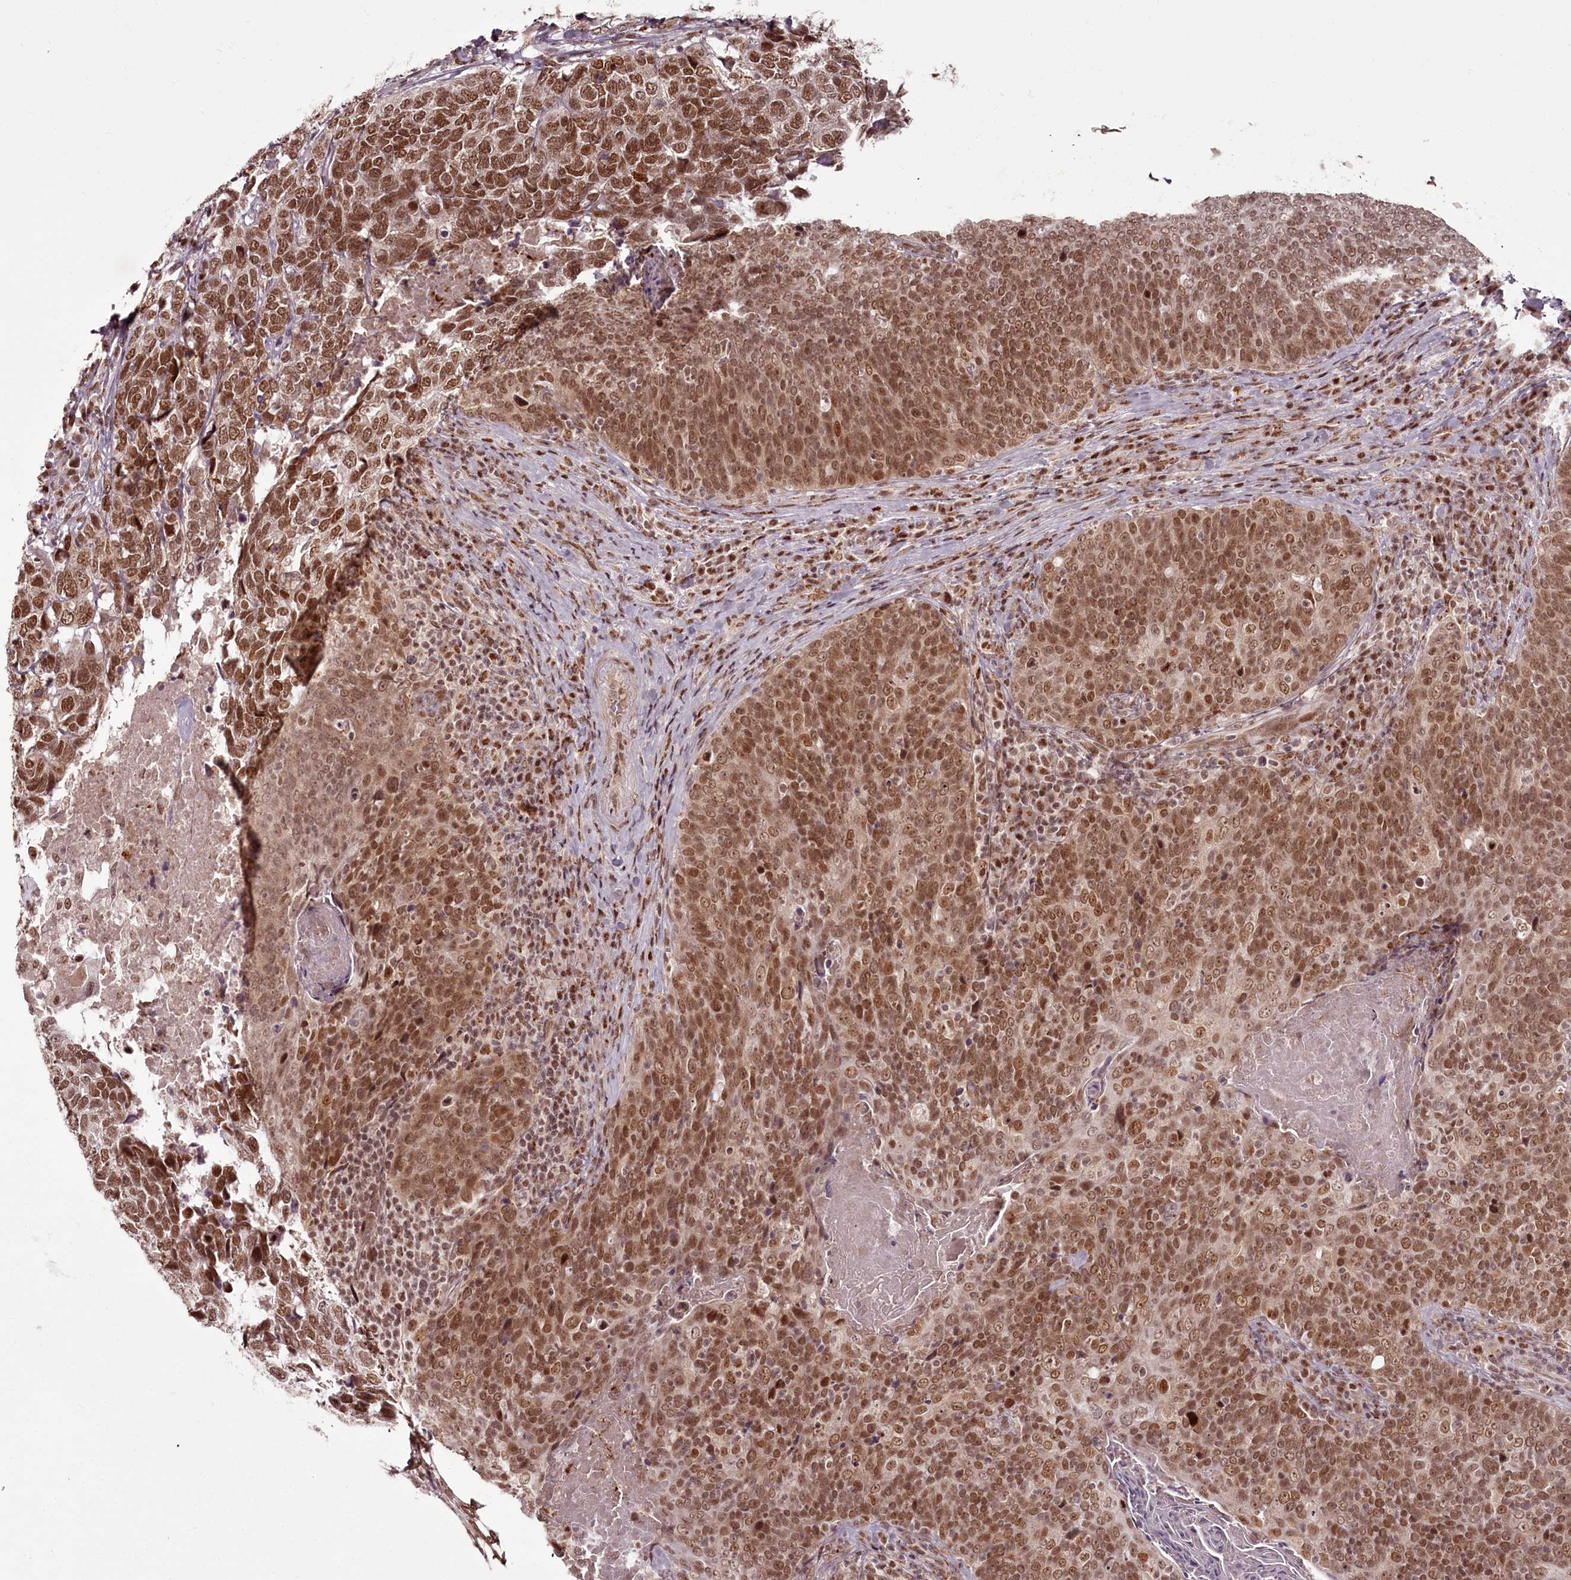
{"staining": {"intensity": "moderate", "quantity": ">75%", "location": "nuclear"}, "tissue": "head and neck cancer", "cell_type": "Tumor cells", "image_type": "cancer", "snomed": [{"axis": "morphology", "description": "Squamous cell carcinoma, NOS"}, {"axis": "morphology", "description": "Squamous cell carcinoma, metastatic, NOS"}, {"axis": "topography", "description": "Lymph node"}, {"axis": "topography", "description": "Head-Neck"}], "caption": "Protein staining of squamous cell carcinoma (head and neck) tissue exhibits moderate nuclear positivity in approximately >75% of tumor cells. (brown staining indicates protein expression, while blue staining denotes nuclei).", "gene": "CEP83", "patient": {"sex": "male", "age": 62}}